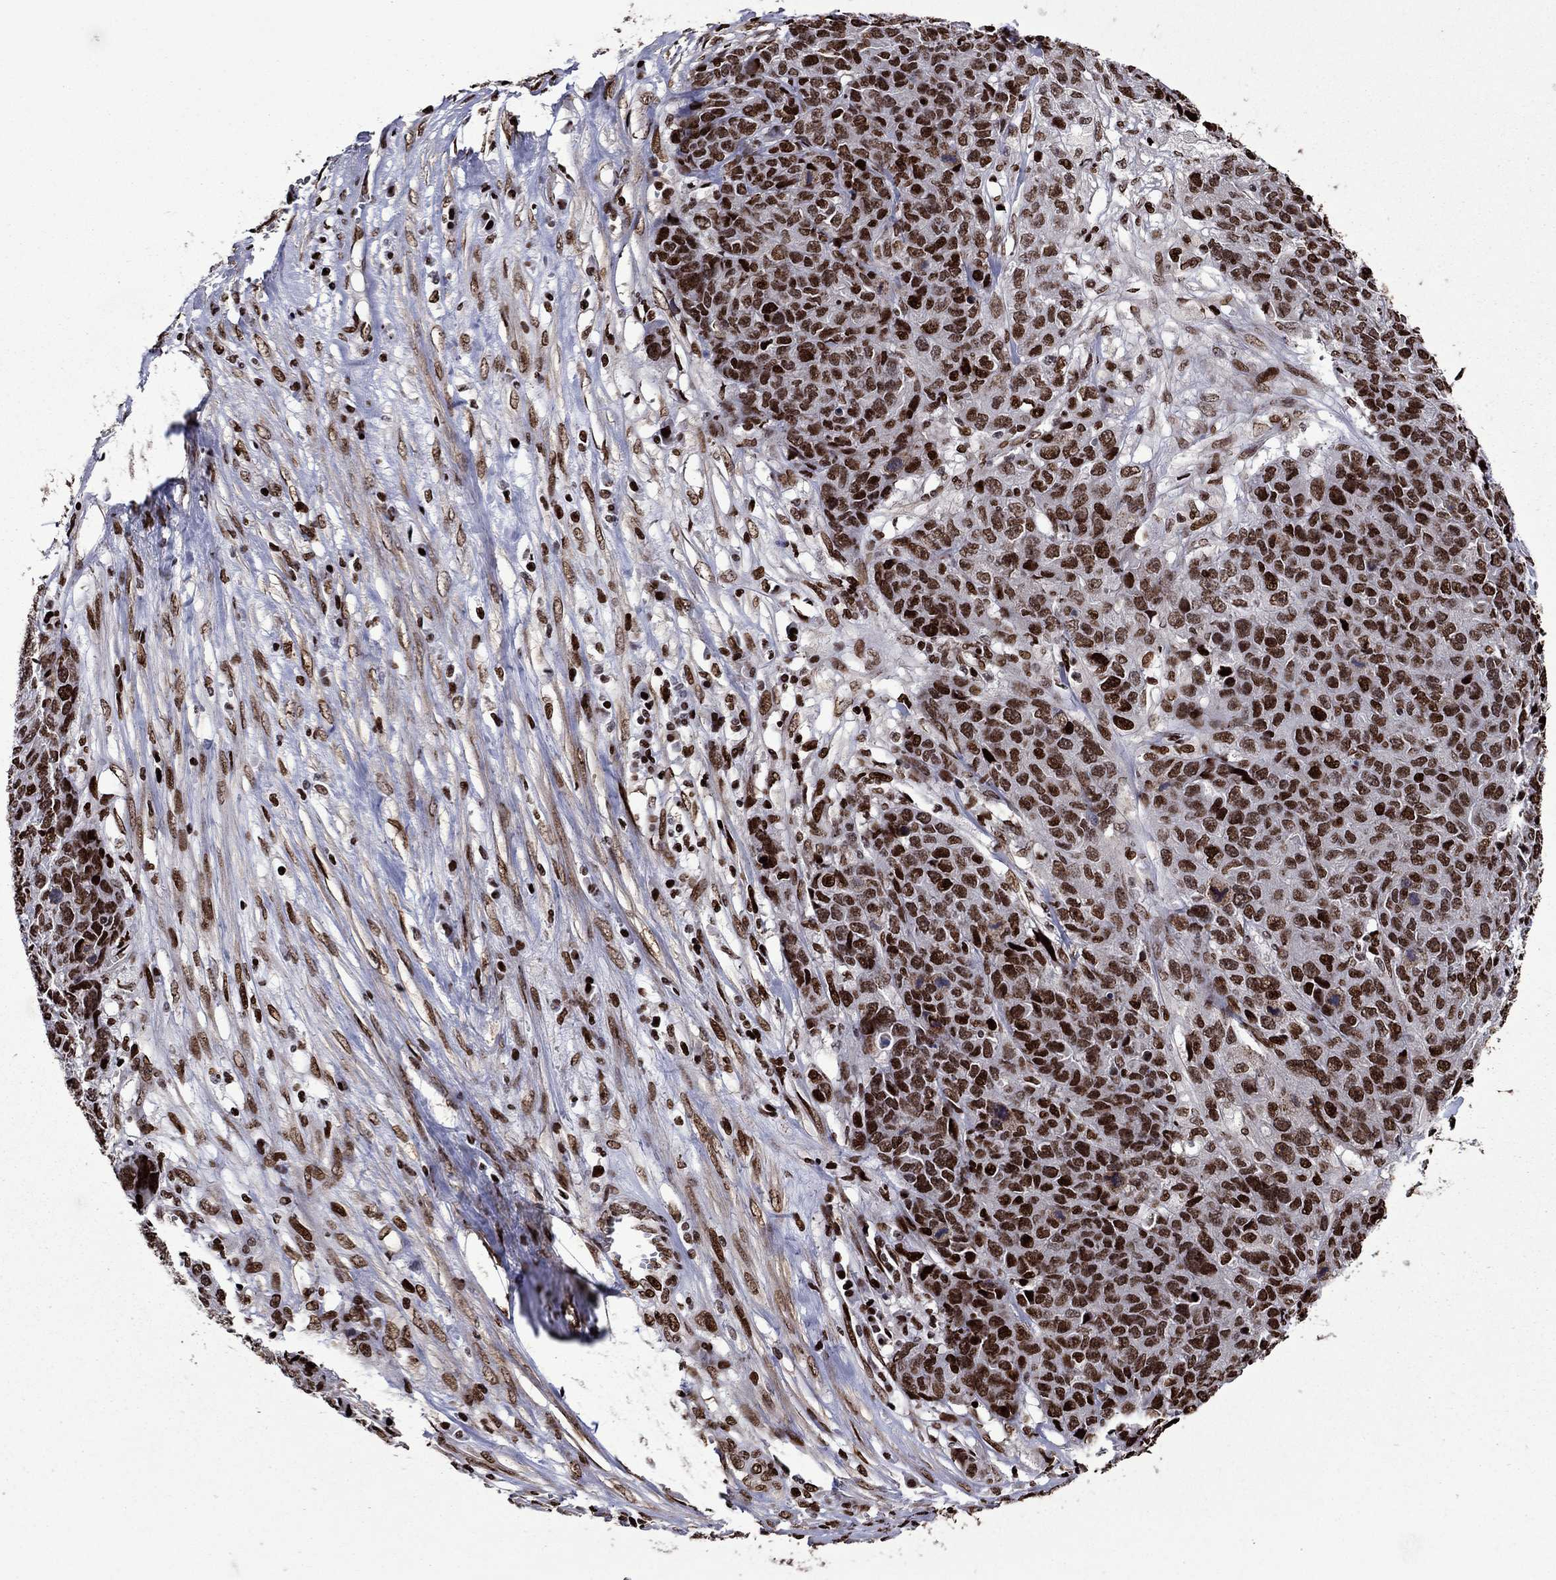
{"staining": {"intensity": "strong", "quantity": ">75%", "location": "nuclear"}, "tissue": "ovarian cancer", "cell_type": "Tumor cells", "image_type": "cancer", "snomed": [{"axis": "morphology", "description": "Cystadenocarcinoma, serous, NOS"}, {"axis": "topography", "description": "Ovary"}], "caption": "A high amount of strong nuclear expression is appreciated in about >75% of tumor cells in serous cystadenocarcinoma (ovarian) tissue.", "gene": "LIMK1", "patient": {"sex": "female", "age": 87}}